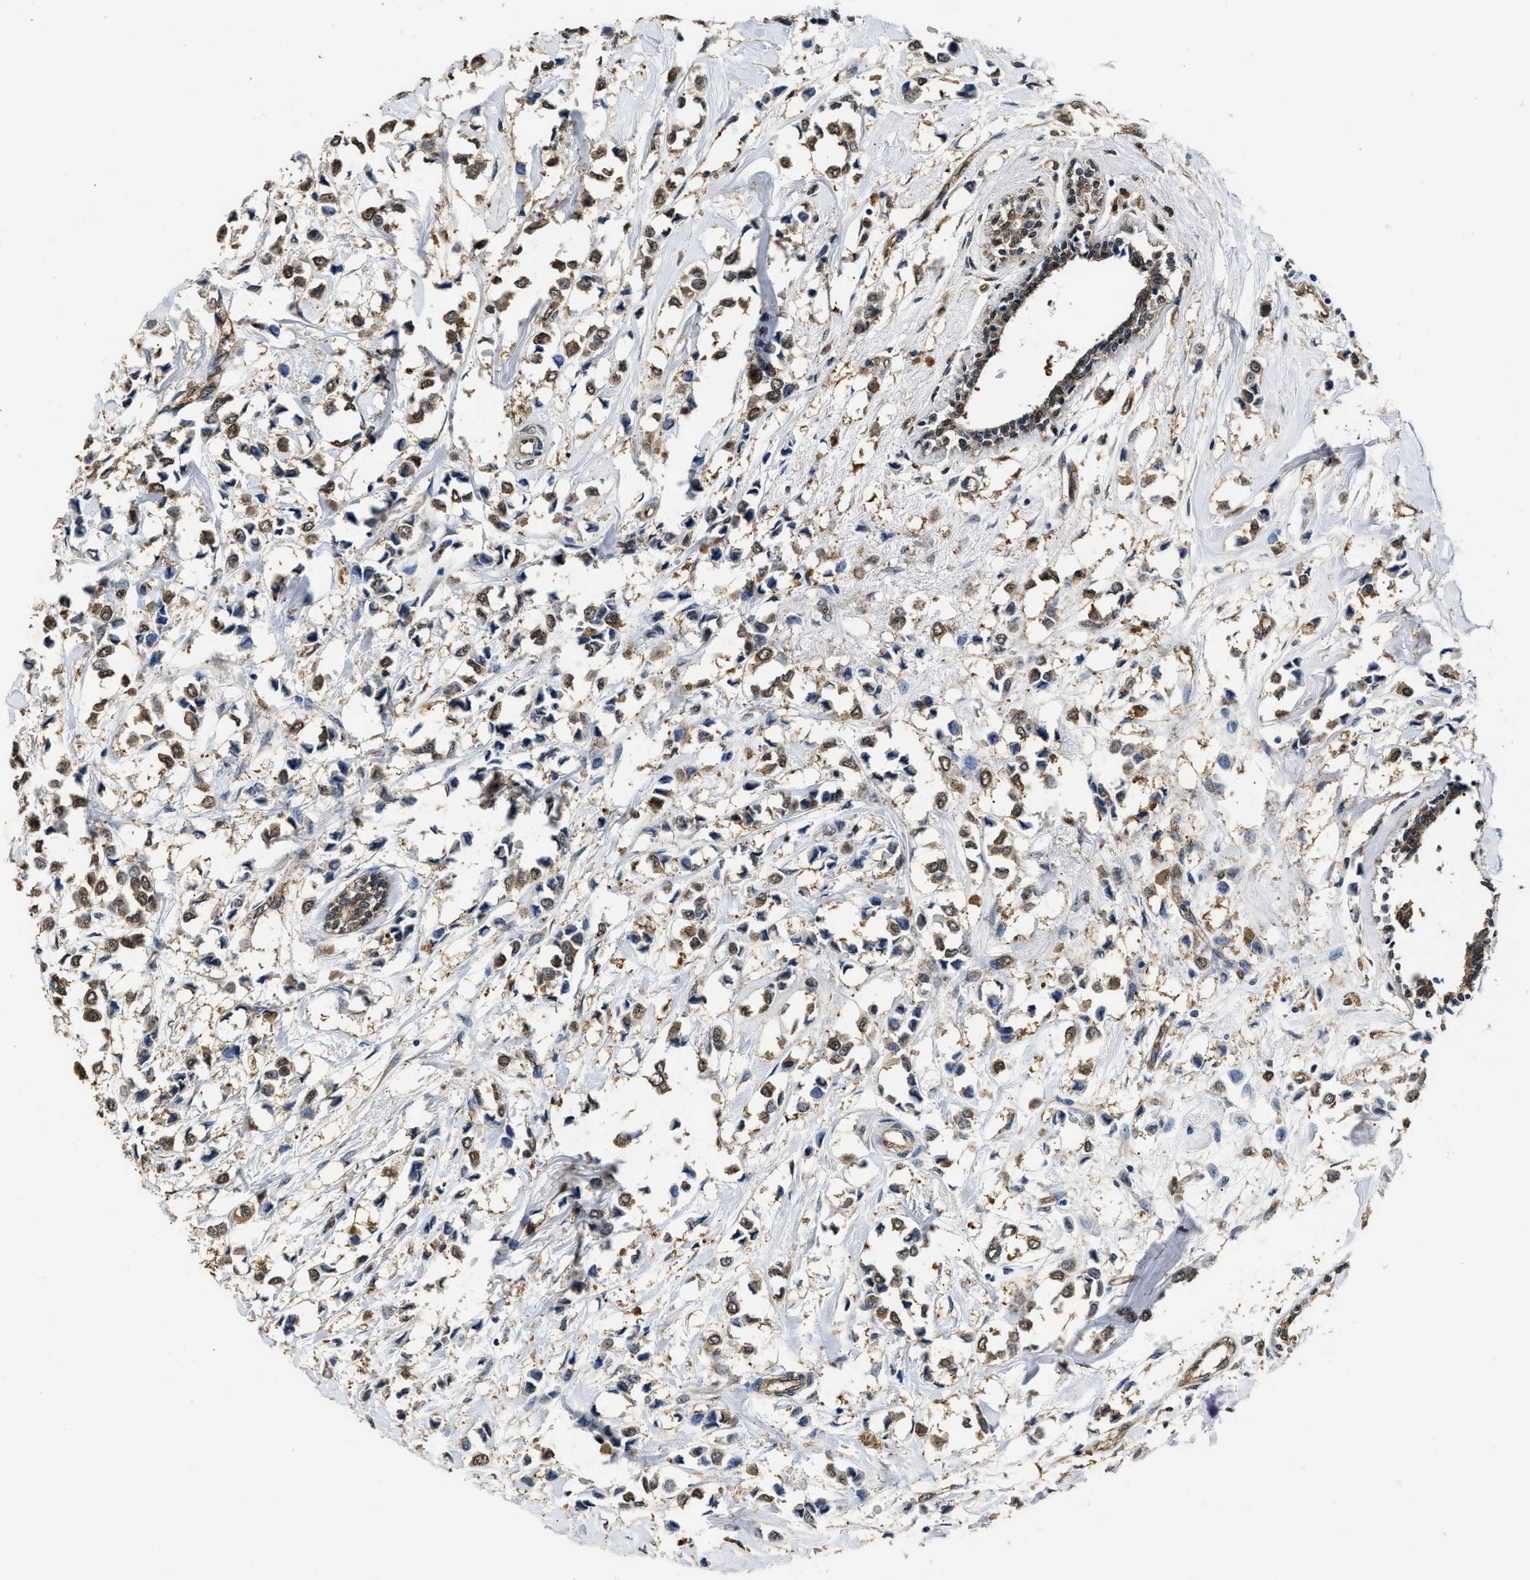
{"staining": {"intensity": "moderate", "quantity": ">75%", "location": "cytoplasmic/membranous,nuclear"}, "tissue": "breast cancer", "cell_type": "Tumor cells", "image_type": "cancer", "snomed": [{"axis": "morphology", "description": "Lobular carcinoma"}, {"axis": "topography", "description": "Breast"}], "caption": "Immunohistochemistry histopathology image of neoplastic tissue: human breast cancer (lobular carcinoma) stained using immunohistochemistry (IHC) demonstrates medium levels of moderate protein expression localized specifically in the cytoplasmic/membranous and nuclear of tumor cells, appearing as a cytoplasmic/membranous and nuclear brown color.", "gene": "YWHAE", "patient": {"sex": "female", "age": 51}}